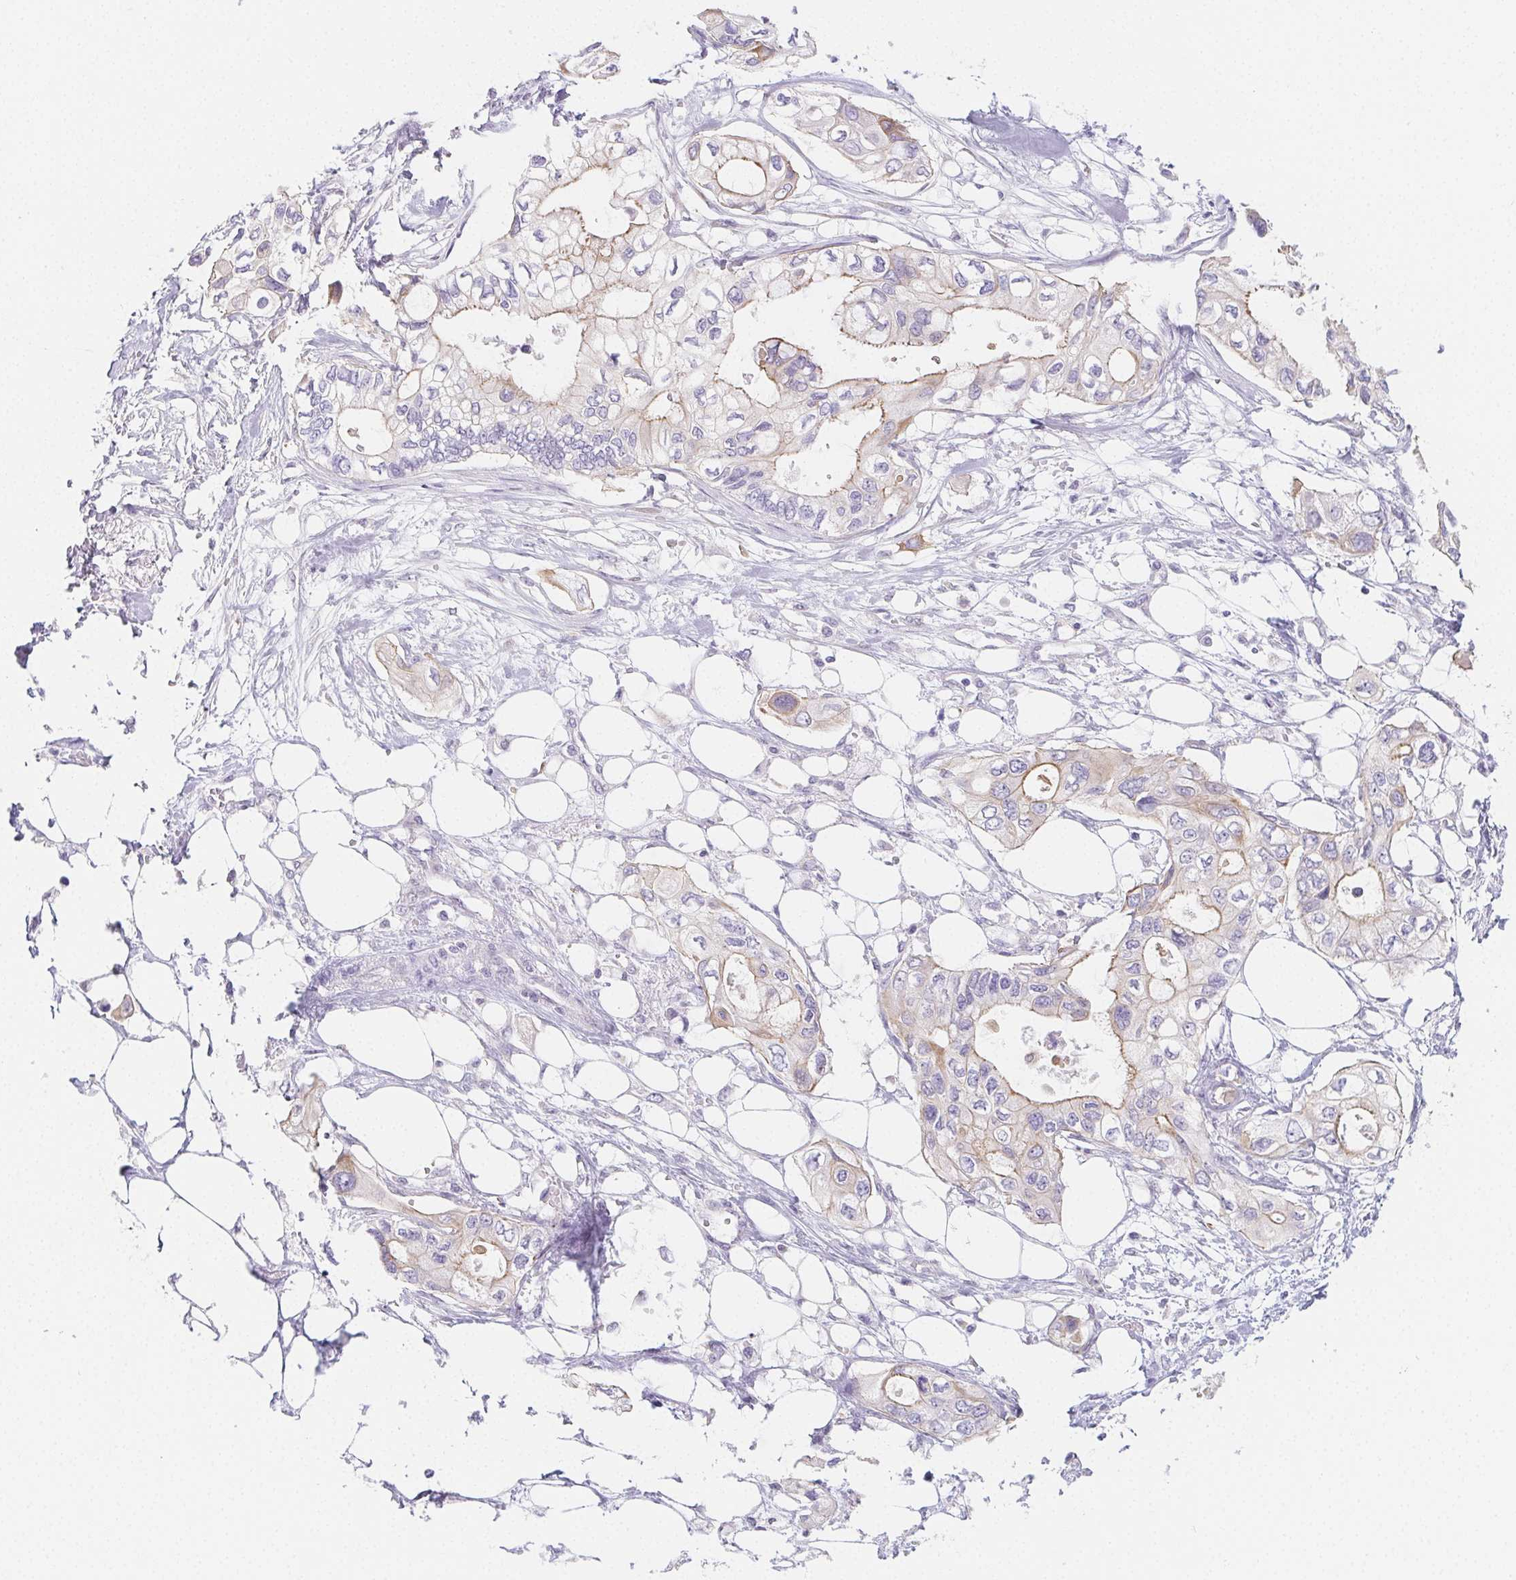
{"staining": {"intensity": "weak", "quantity": "<25%", "location": "cytoplasmic/membranous"}, "tissue": "pancreatic cancer", "cell_type": "Tumor cells", "image_type": "cancer", "snomed": [{"axis": "morphology", "description": "Adenocarcinoma, NOS"}, {"axis": "topography", "description": "Pancreas"}], "caption": "This histopathology image is of pancreatic cancer stained with immunohistochemistry to label a protein in brown with the nuclei are counter-stained blue. There is no staining in tumor cells. The staining was performed using DAB (3,3'-diaminobenzidine) to visualize the protein expression in brown, while the nuclei were stained in blue with hematoxylin (Magnification: 20x).", "gene": "ZBBX", "patient": {"sex": "female", "age": 63}}